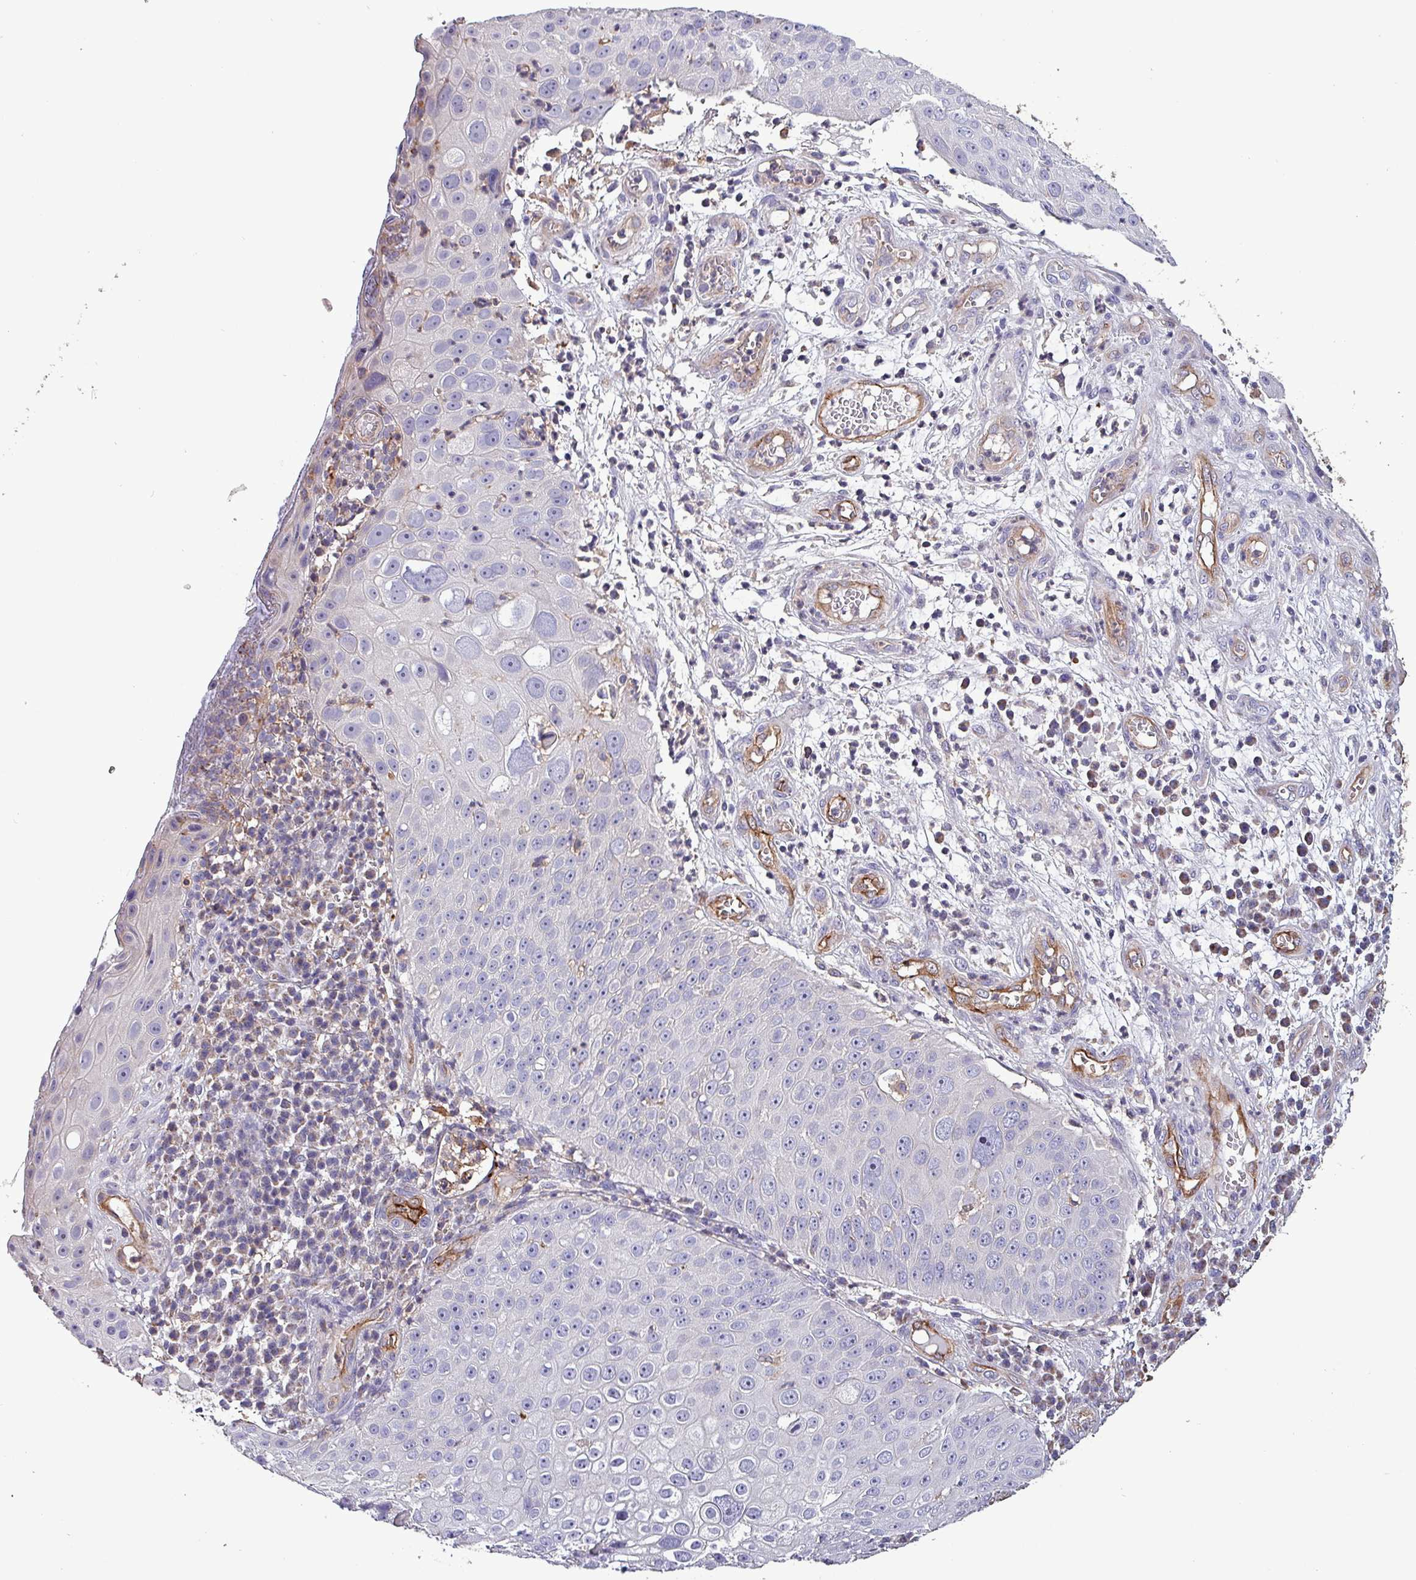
{"staining": {"intensity": "negative", "quantity": "none", "location": "none"}, "tissue": "skin cancer", "cell_type": "Tumor cells", "image_type": "cancer", "snomed": [{"axis": "morphology", "description": "Squamous cell carcinoma, NOS"}, {"axis": "topography", "description": "Skin"}], "caption": "Tumor cells show no significant staining in skin cancer.", "gene": "SCIN", "patient": {"sex": "male", "age": 71}}